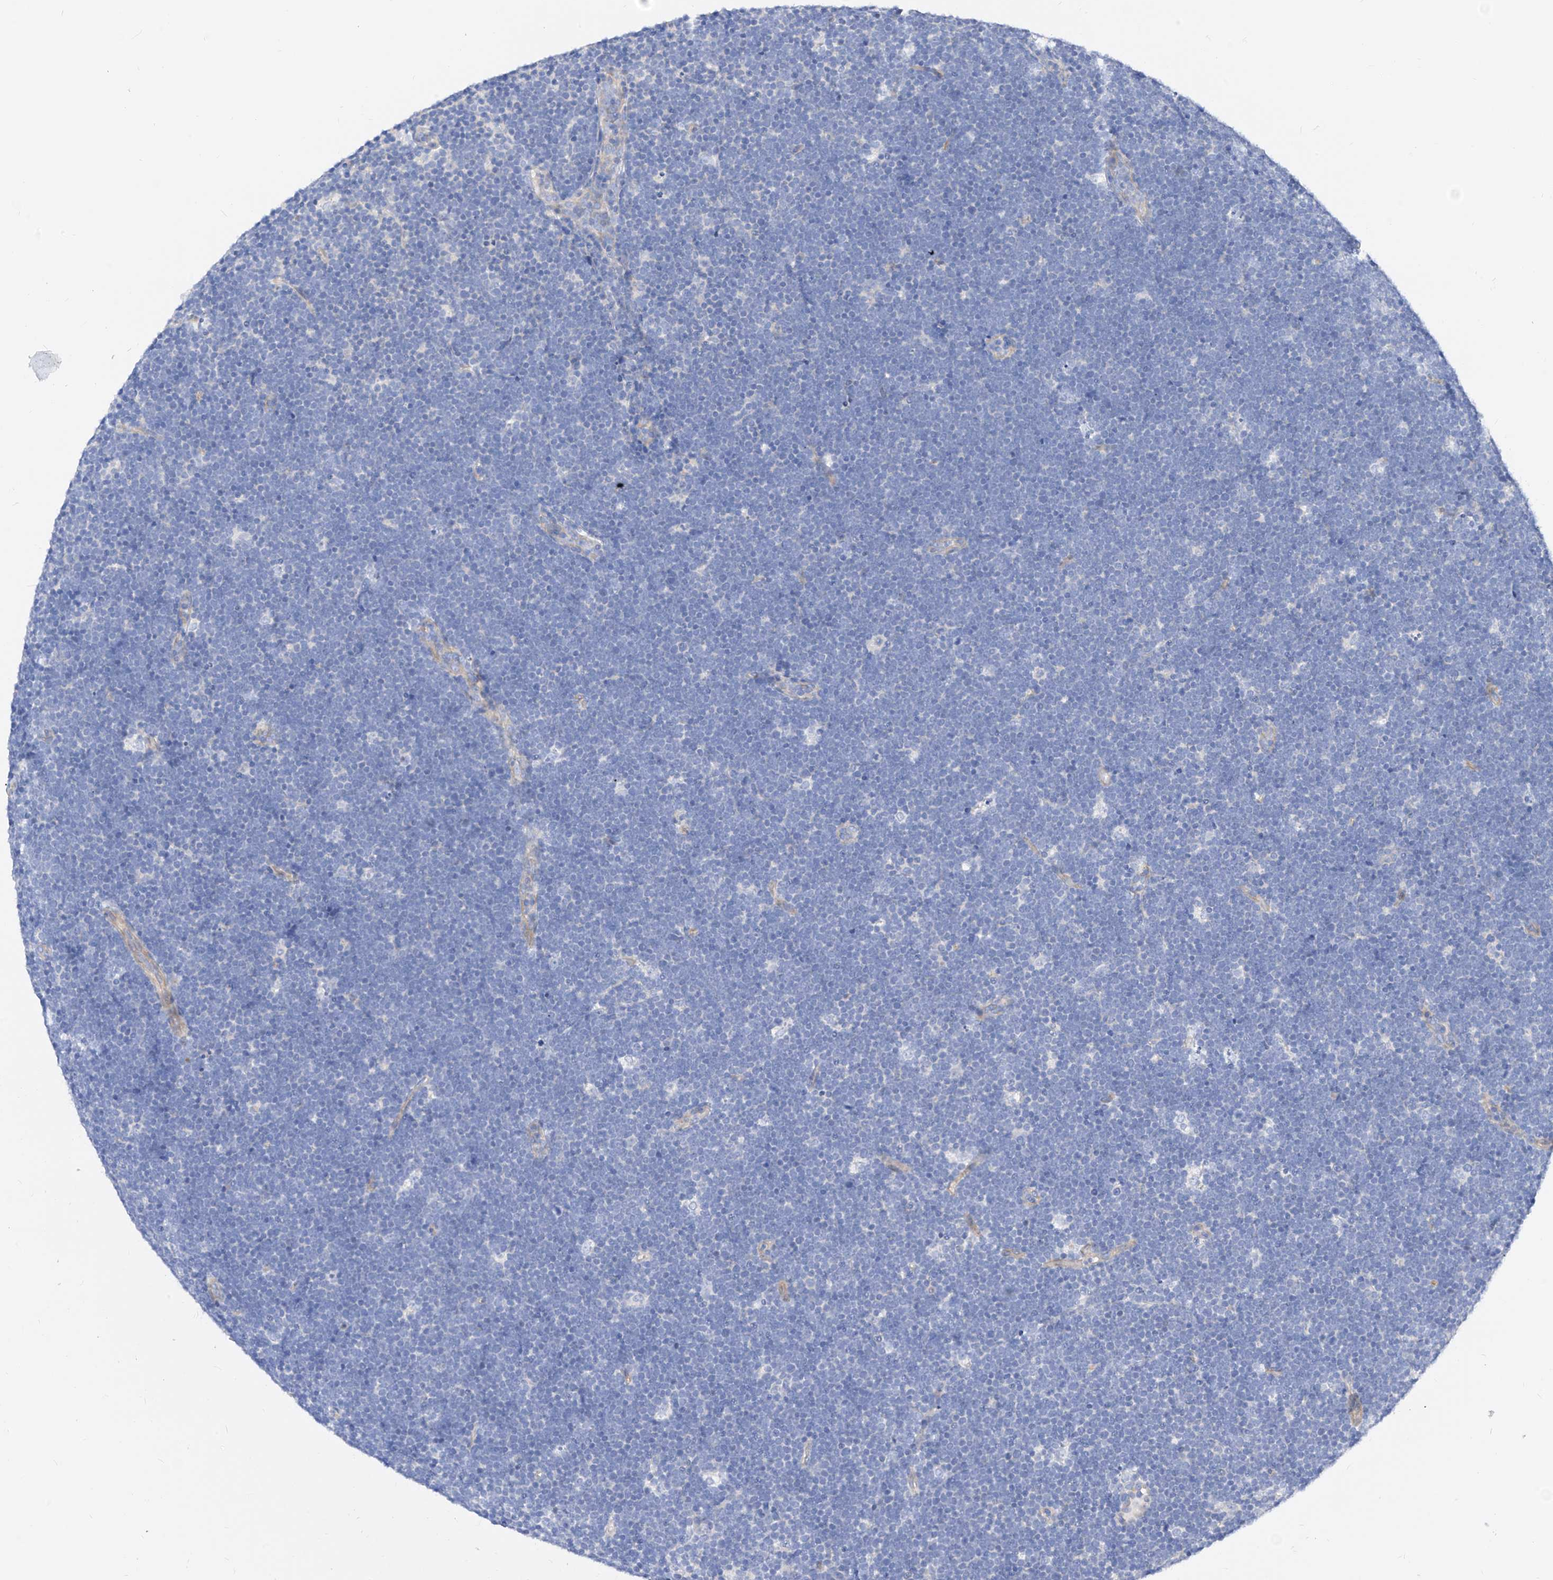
{"staining": {"intensity": "negative", "quantity": "none", "location": "none"}, "tissue": "lymphoma", "cell_type": "Tumor cells", "image_type": "cancer", "snomed": [{"axis": "morphology", "description": "Malignant lymphoma, non-Hodgkin's type, High grade"}, {"axis": "topography", "description": "Lymph node"}], "caption": "The immunohistochemistry micrograph has no significant staining in tumor cells of lymphoma tissue.", "gene": "SCGB2A1", "patient": {"sex": "male", "age": 13}}